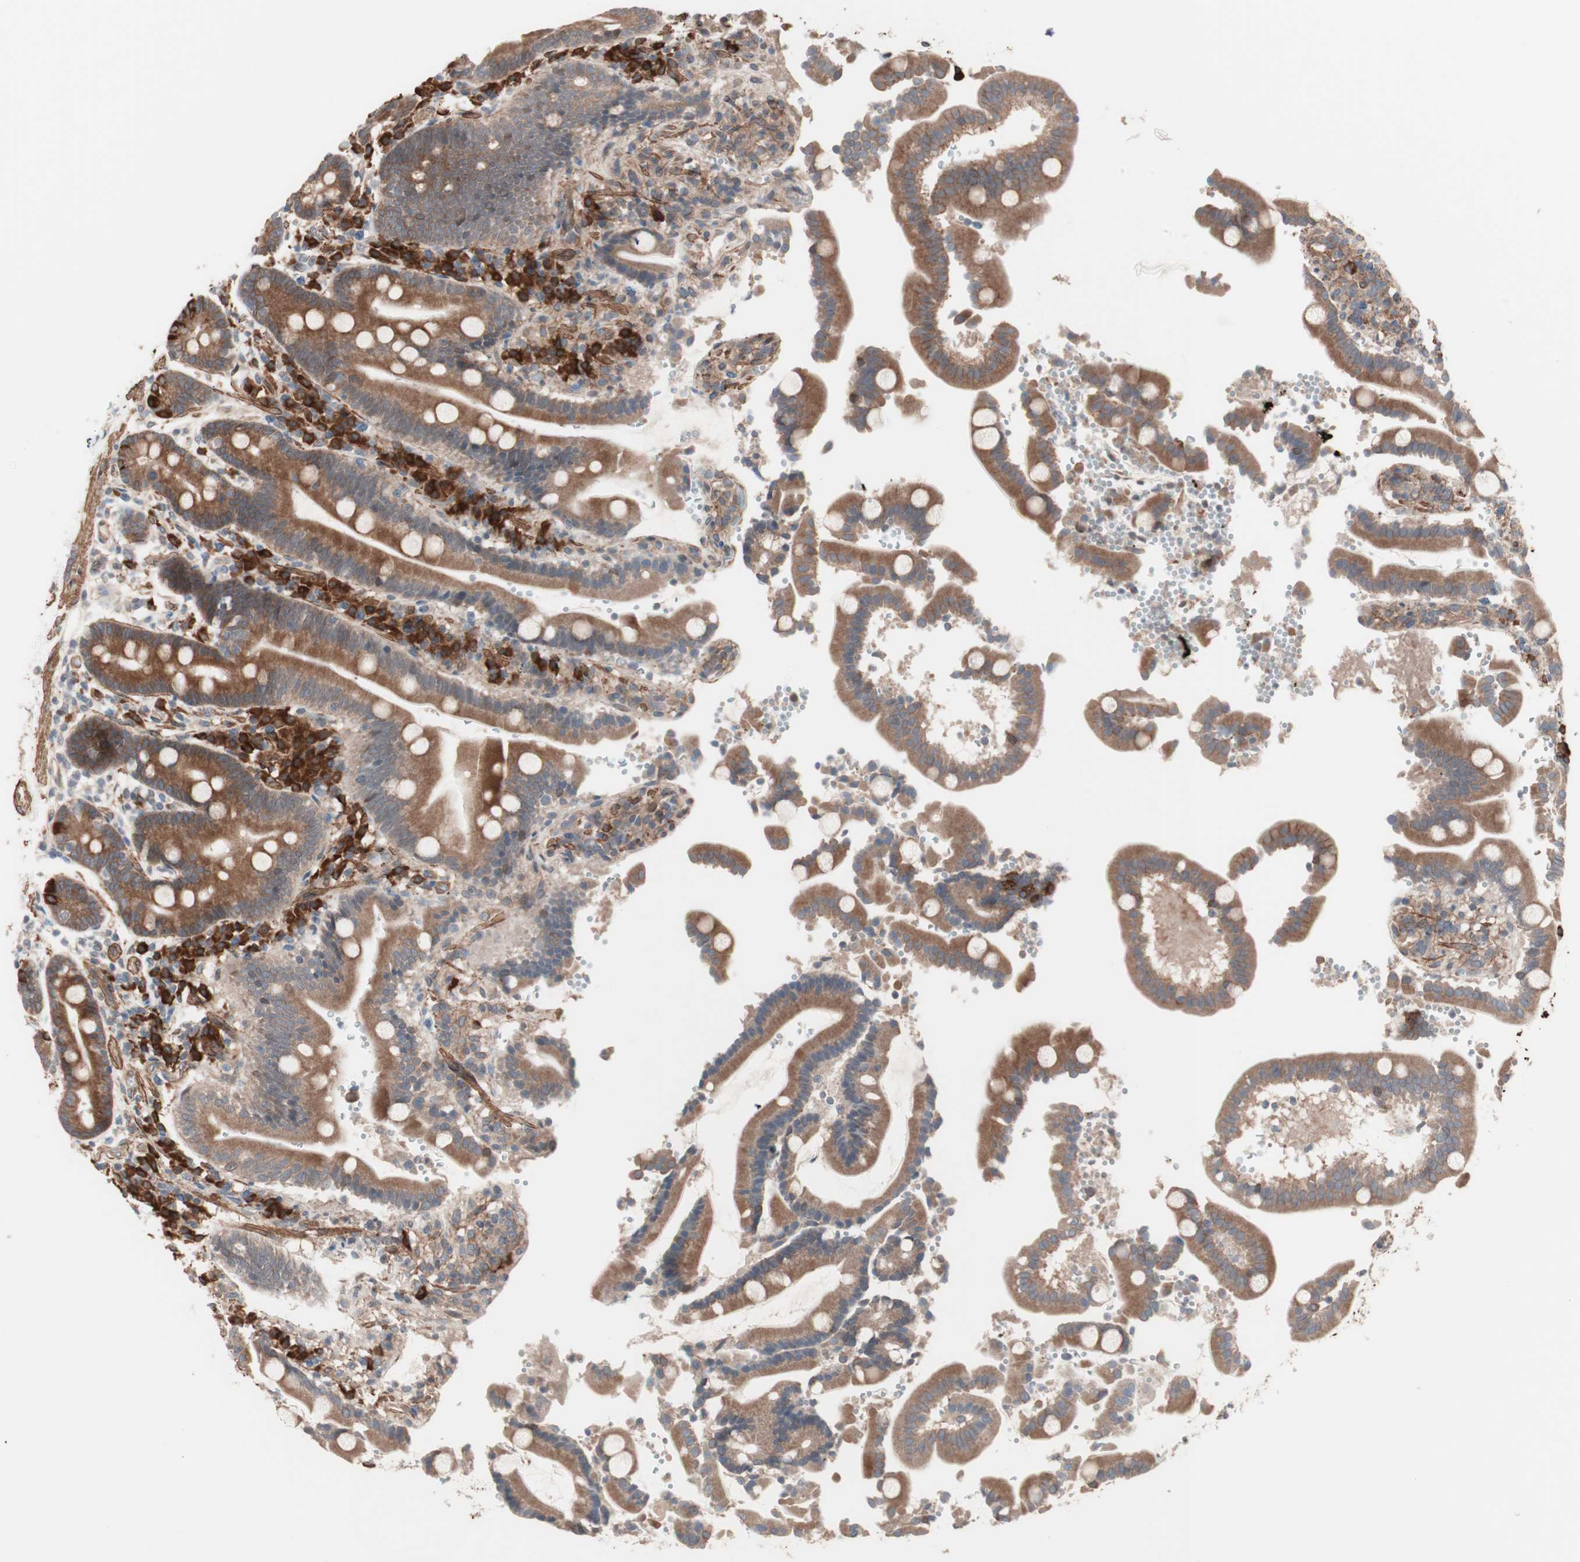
{"staining": {"intensity": "moderate", "quantity": ">75%", "location": "cytoplasmic/membranous"}, "tissue": "duodenum", "cell_type": "Glandular cells", "image_type": "normal", "snomed": [{"axis": "morphology", "description": "Normal tissue, NOS"}, {"axis": "topography", "description": "Small intestine, NOS"}], "caption": "Brown immunohistochemical staining in normal duodenum displays moderate cytoplasmic/membranous staining in approximately >75% of glandular cells.", "gene": "ALG5", "patient": {"sex": "female", "age": 71}}